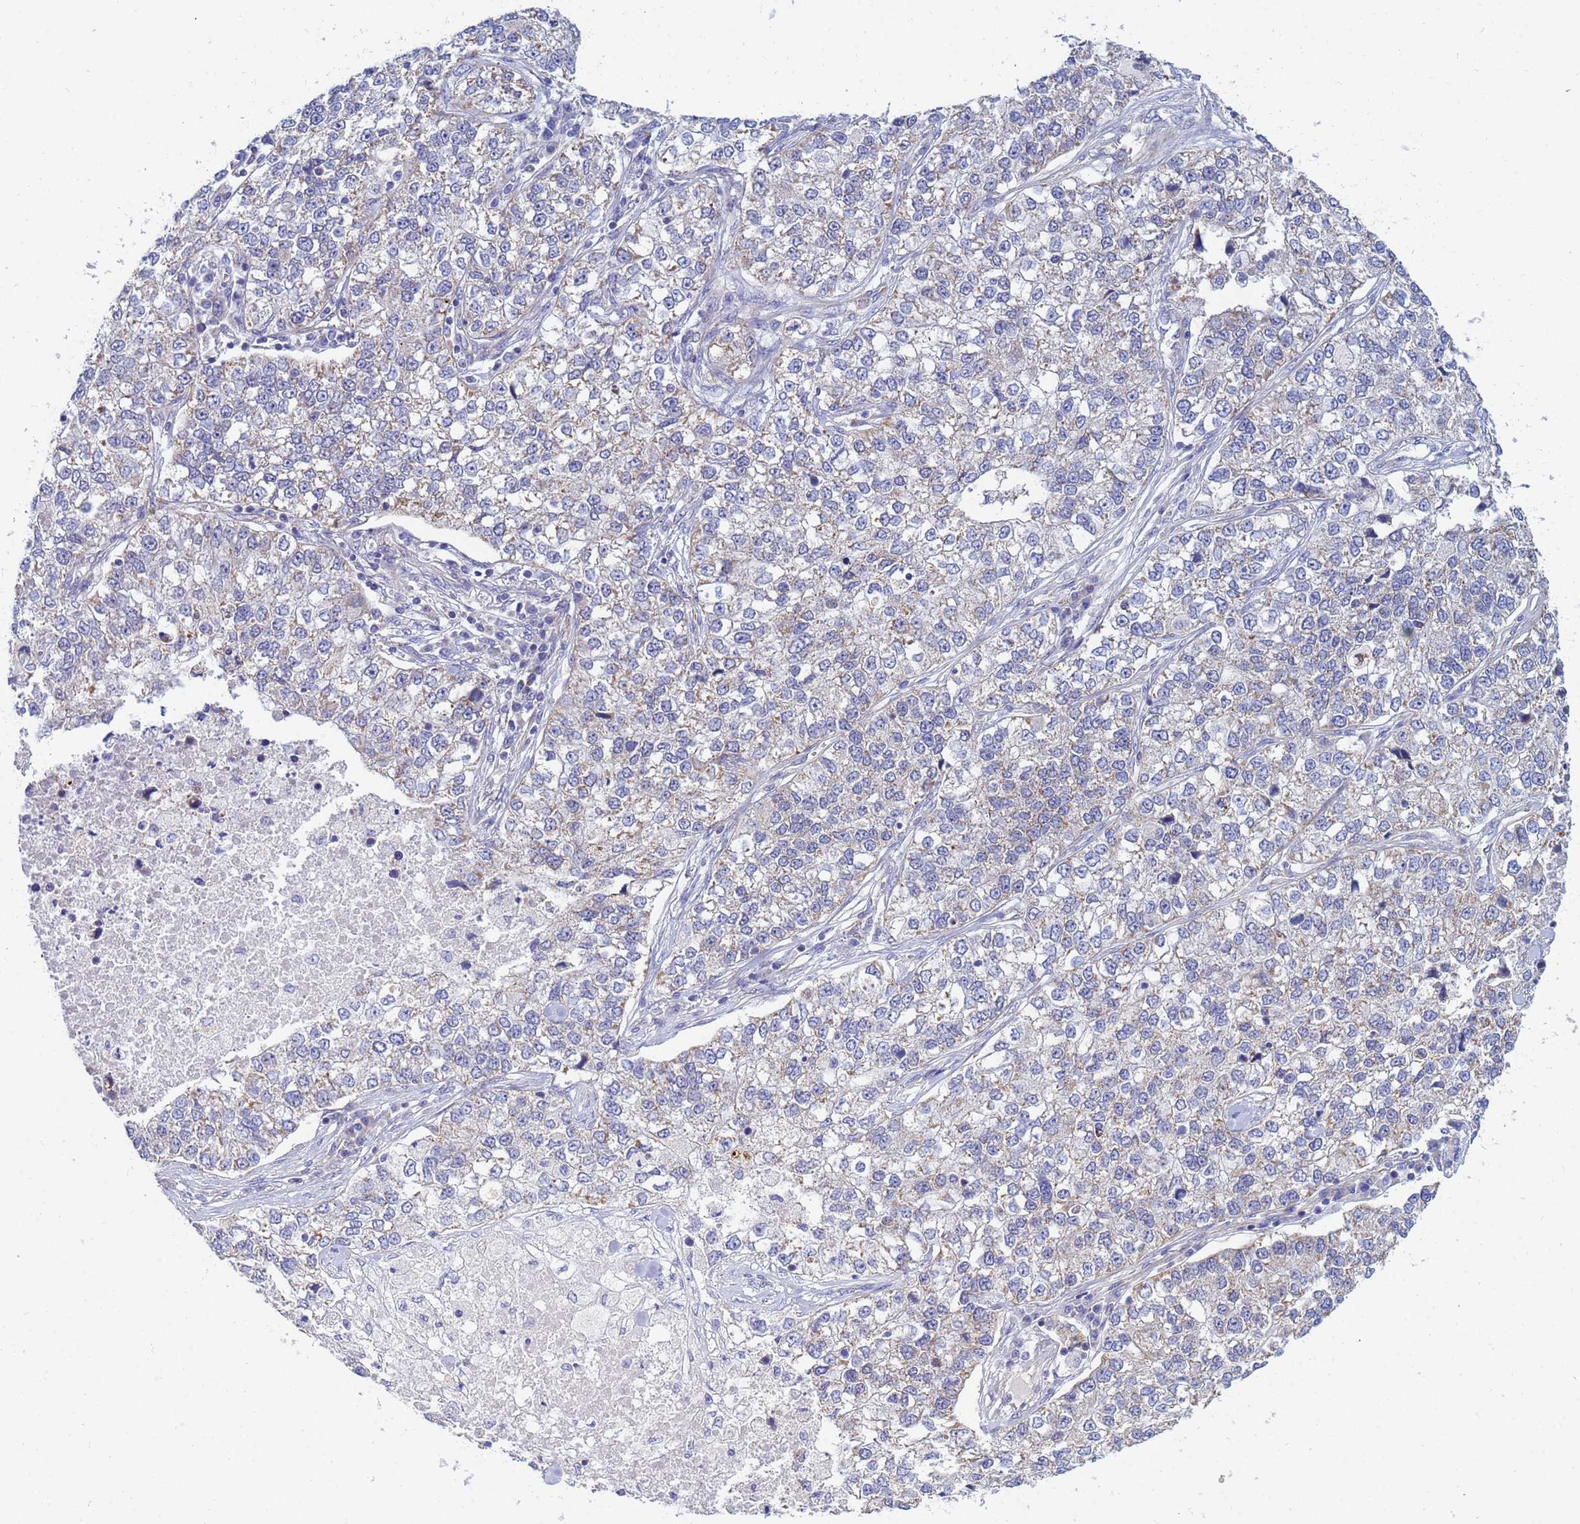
{"staining": {"intensity": "weak", "quantity": "<25%", "location": "cytoplasmic/membranous"}, "tissue": "lung cancer", "cell_type": "Tumor cells", "image_type": "cancer", "snomed": [{"axis": "morphology", "description": "Adenocarcinoma, NOS"}, {"axis": "topography", "description": "Lung"}], "caption": "High power microscopy photomicrograph of an immunohistochemistry photomicrograph of adenocarcinoma (lung), revealing no significant staining in tumor cells.", "gene": "SDR39U1", "patient": {"sex": "male", "age": 49}}